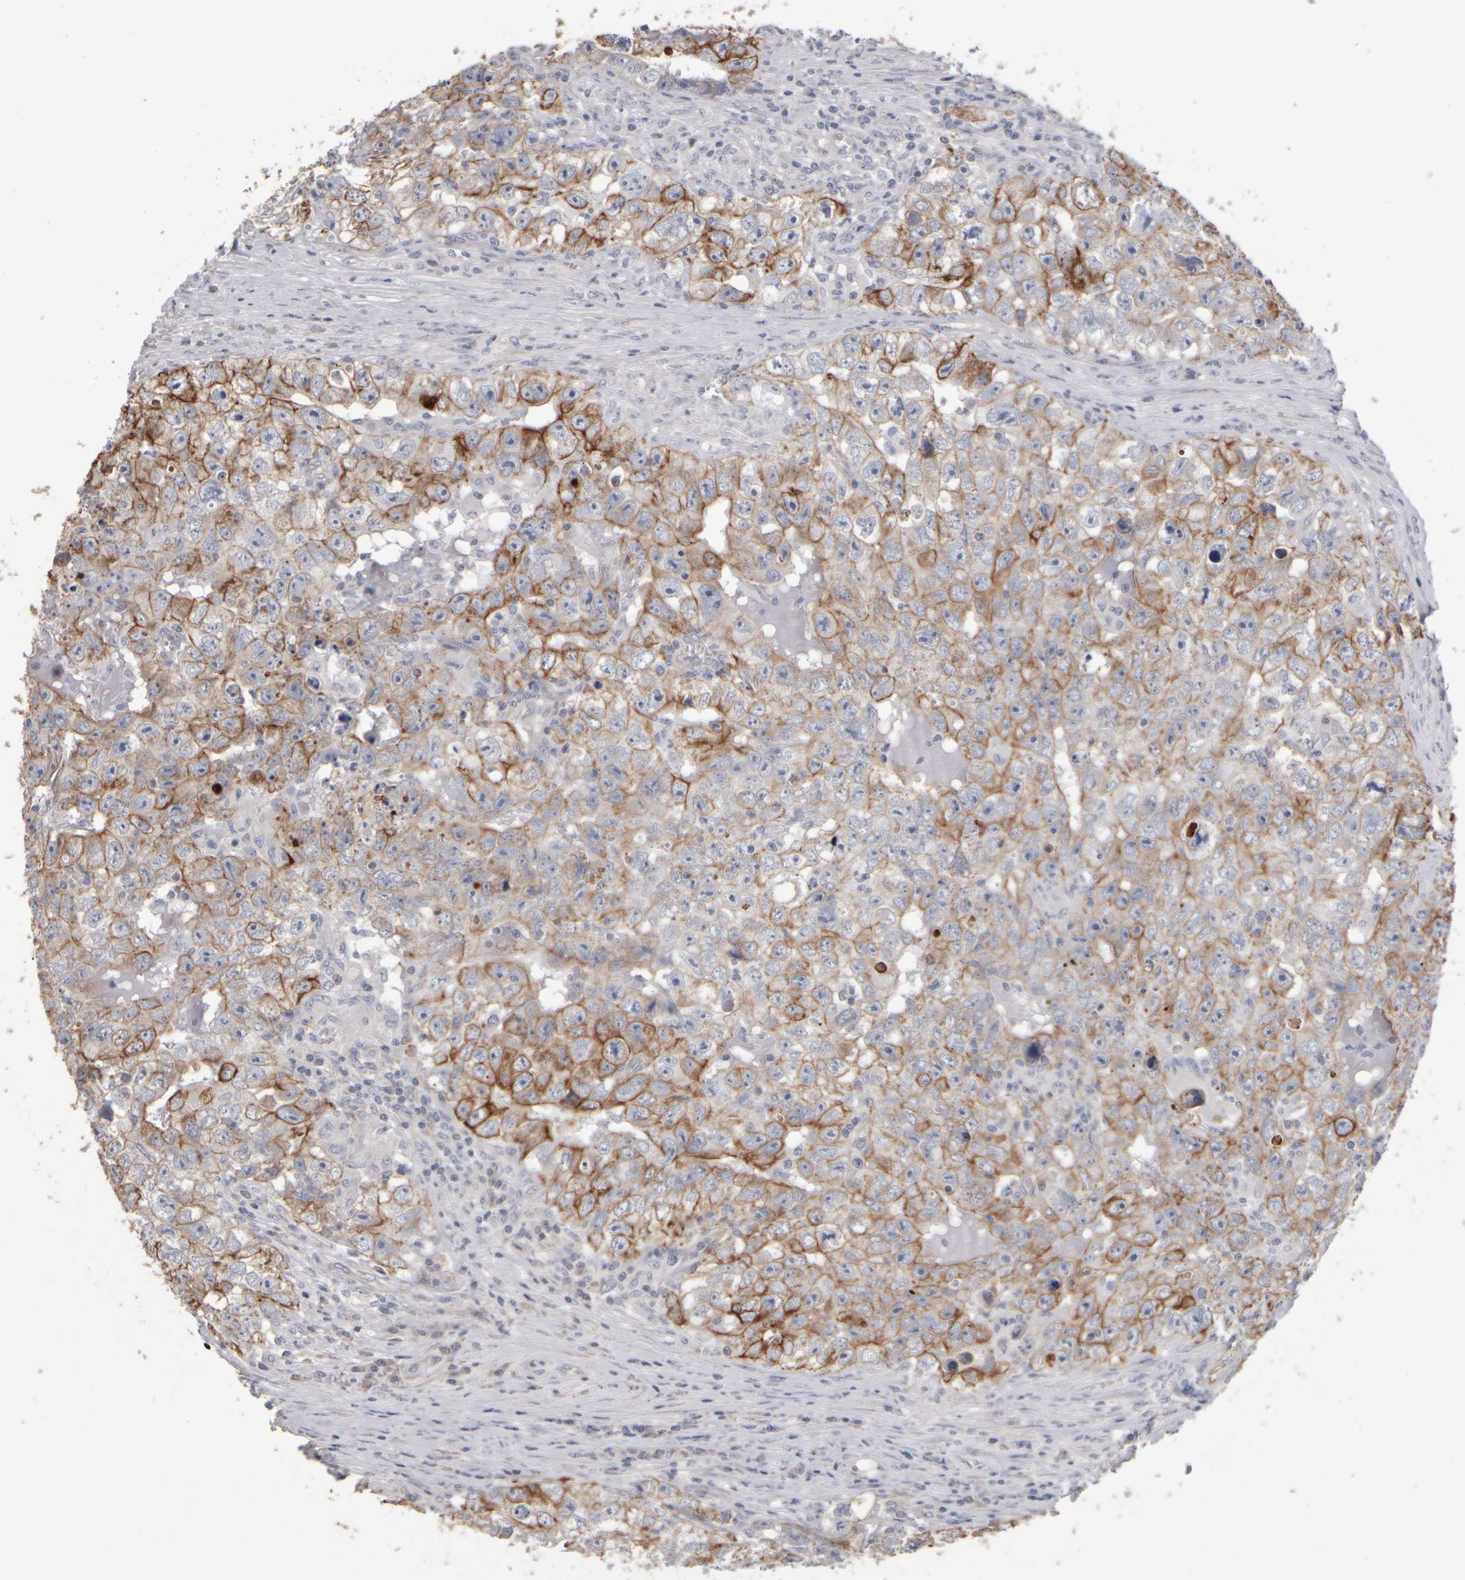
{"staining": {"intensity": "moderate", "quantity": "25%-75%", "location": "cytoplasmic/membranous"}, "tissue": "testis cancer", "cell_type": "Tumor cells", "image_type": "cancer", "snomed": [{"axis": "morphology", "description": "Seminoma, NOS"}, {"axis": "morphology", "description": "Carcinoma, Embryonal, NOS"}, {"axis": "topography", "description": "Testis"}], "caption": "Immunohistochemistry (IHC) staining of testis cancer, which reveals medium levels of moderate cytoplasmic/membranous expression in about 25%-75% of tumor cells indicating moderate cytoplasmic/membranous protein positivity. The staining was performed using DAB (3,3'-diaminobenzidine) (brown) for protein detection and nuclei were counterstained in hematoxylin (blue).", "gene": "EPHX2", "patient": {"sex": "male", "age": 43}}